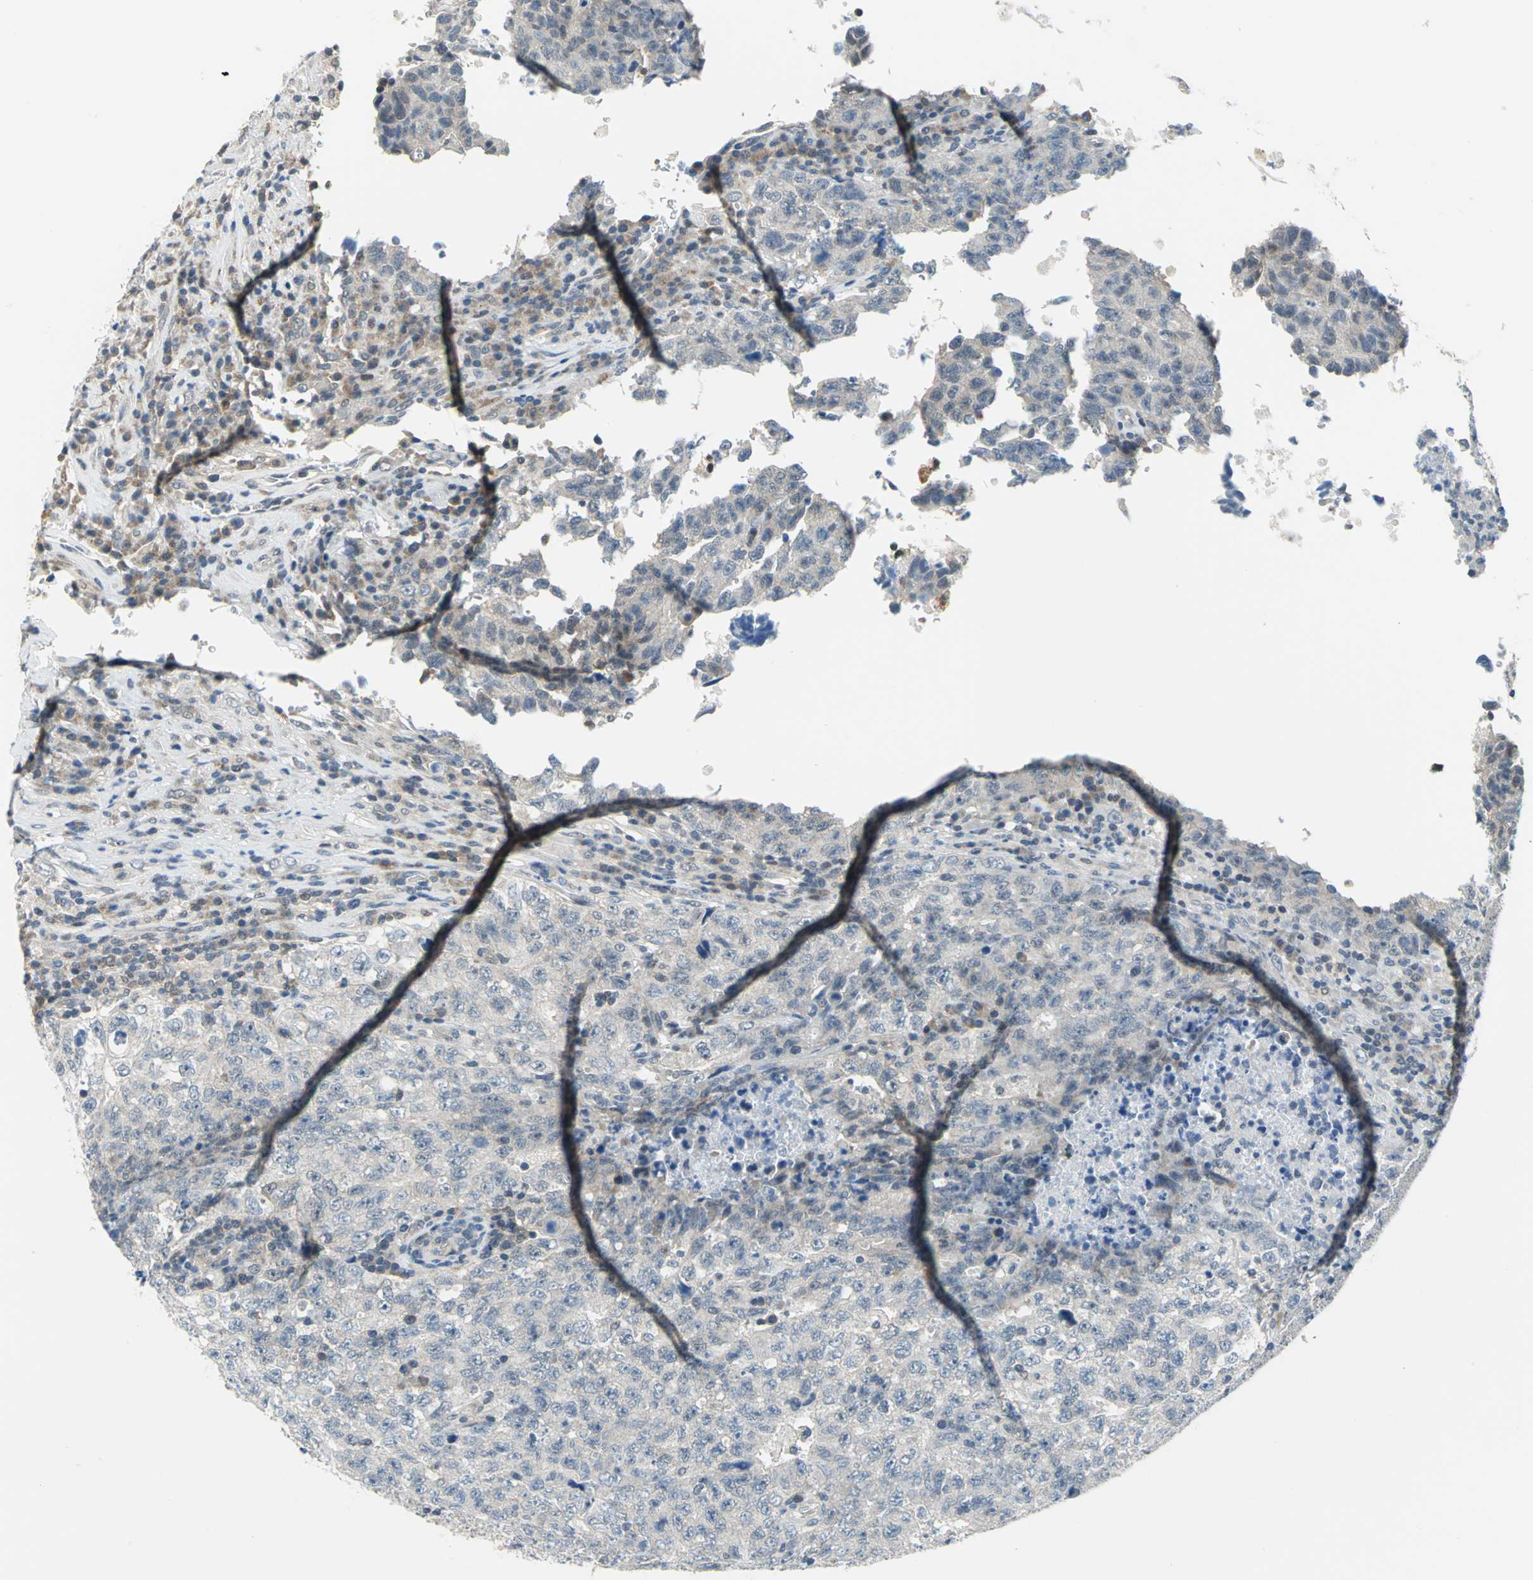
{"staining": {"intensity": "negative", "quantity": "none", "location": "none"}, "tissue": "testis cancer", "cell_type": "Tumor cells", "image_type": "cancer", "snomed": [{"axis": "morphology", "description": "Necrosis, NOS"}, {"axis": "morphology", "description": "Carcinoma, Embryonal, NOS"}, {"axis": "topography", "description": "Testis"}], "caption": "DAB immunohistochemical staining of testis cancer demonstrates no significant positivity in tumor cells.", "gene": "PIN1", "patient": {"sex": "male", "age": 19}}